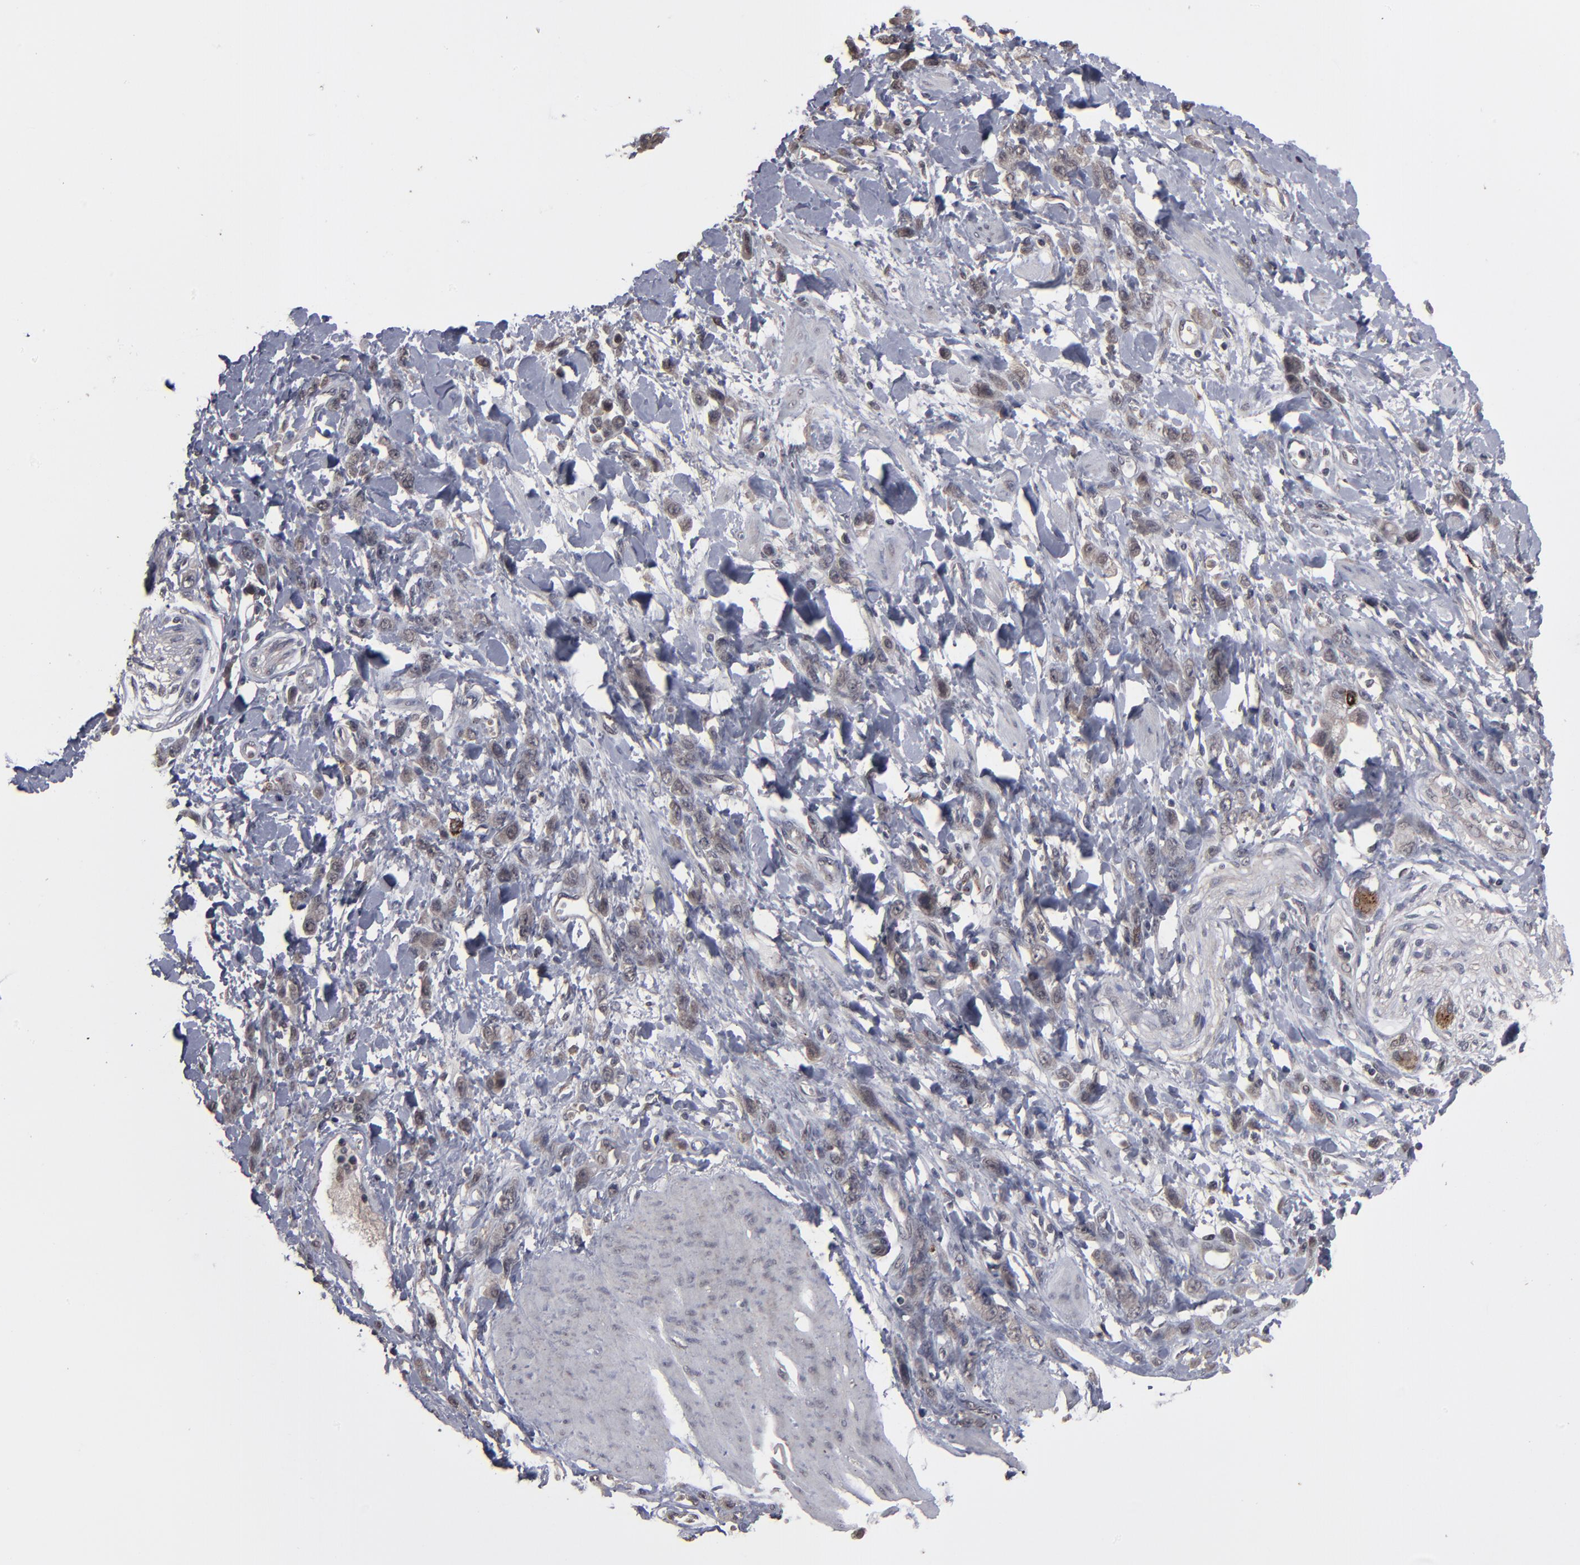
{"staining": {"intensity": "weak", "quantity": ">75%", "location": "cytoplasmic/membranous,nuclear"}, "tissue": "stomach cancer", "cell_type": "Tumor cells", "image_type": "cancer", "snomed": [{"axis": "morphology", "description": "Normal tissue, NOS"}, {"axis": "morphology", "description": "Adenocarcinoma, NOS"}, {"axis": "topography", "description": "Stomach"}], "caption": "This is an image of immunohistochemistry staining of stomach adenocarcinoma, which shows weak expression in the cytoplasmic/membranous and nuclear of tumor cells.", "gene": "SLC22A17", "patient": {"sex": "male", "age": 82}}